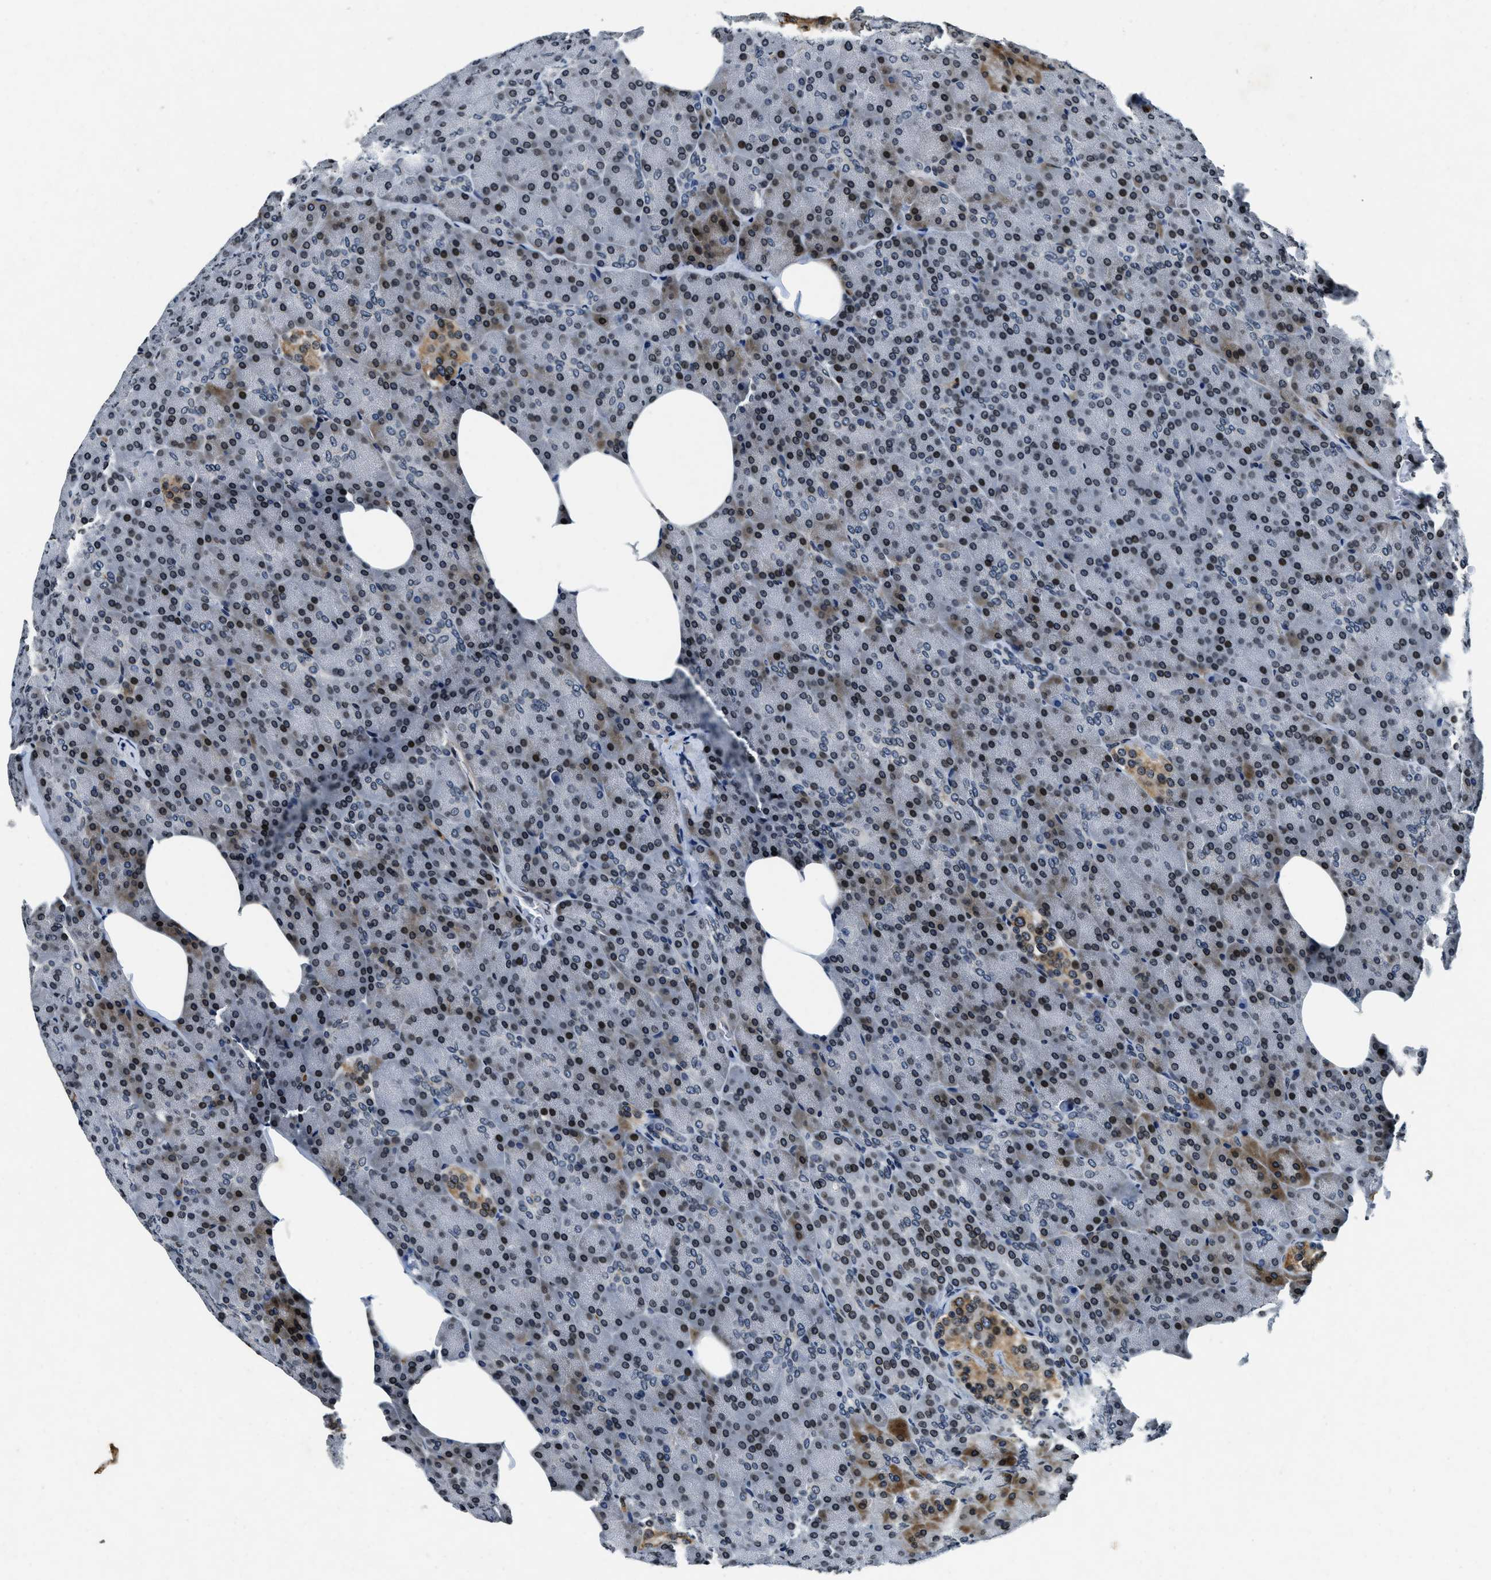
{"staining": {"intensity": "moderate", "quantity": ">75%", "location": "nuclear"}, "tissue": "pancreas", "cell_type": "Exocrine glandular cells", "image_type": "normal", "snomed": [{"axis": "morphology", "description": "Normal tissue, NOS"}, {"axis": "topography", "description": "Pancreas"}], "caption": "Exocrine glandular cells show medium levels of moderate nuclear expression in approximately >75% of cells in benign pancreas.", "gene": "ZC3HC1", "patient": {"sex": "female", "age": 35}}